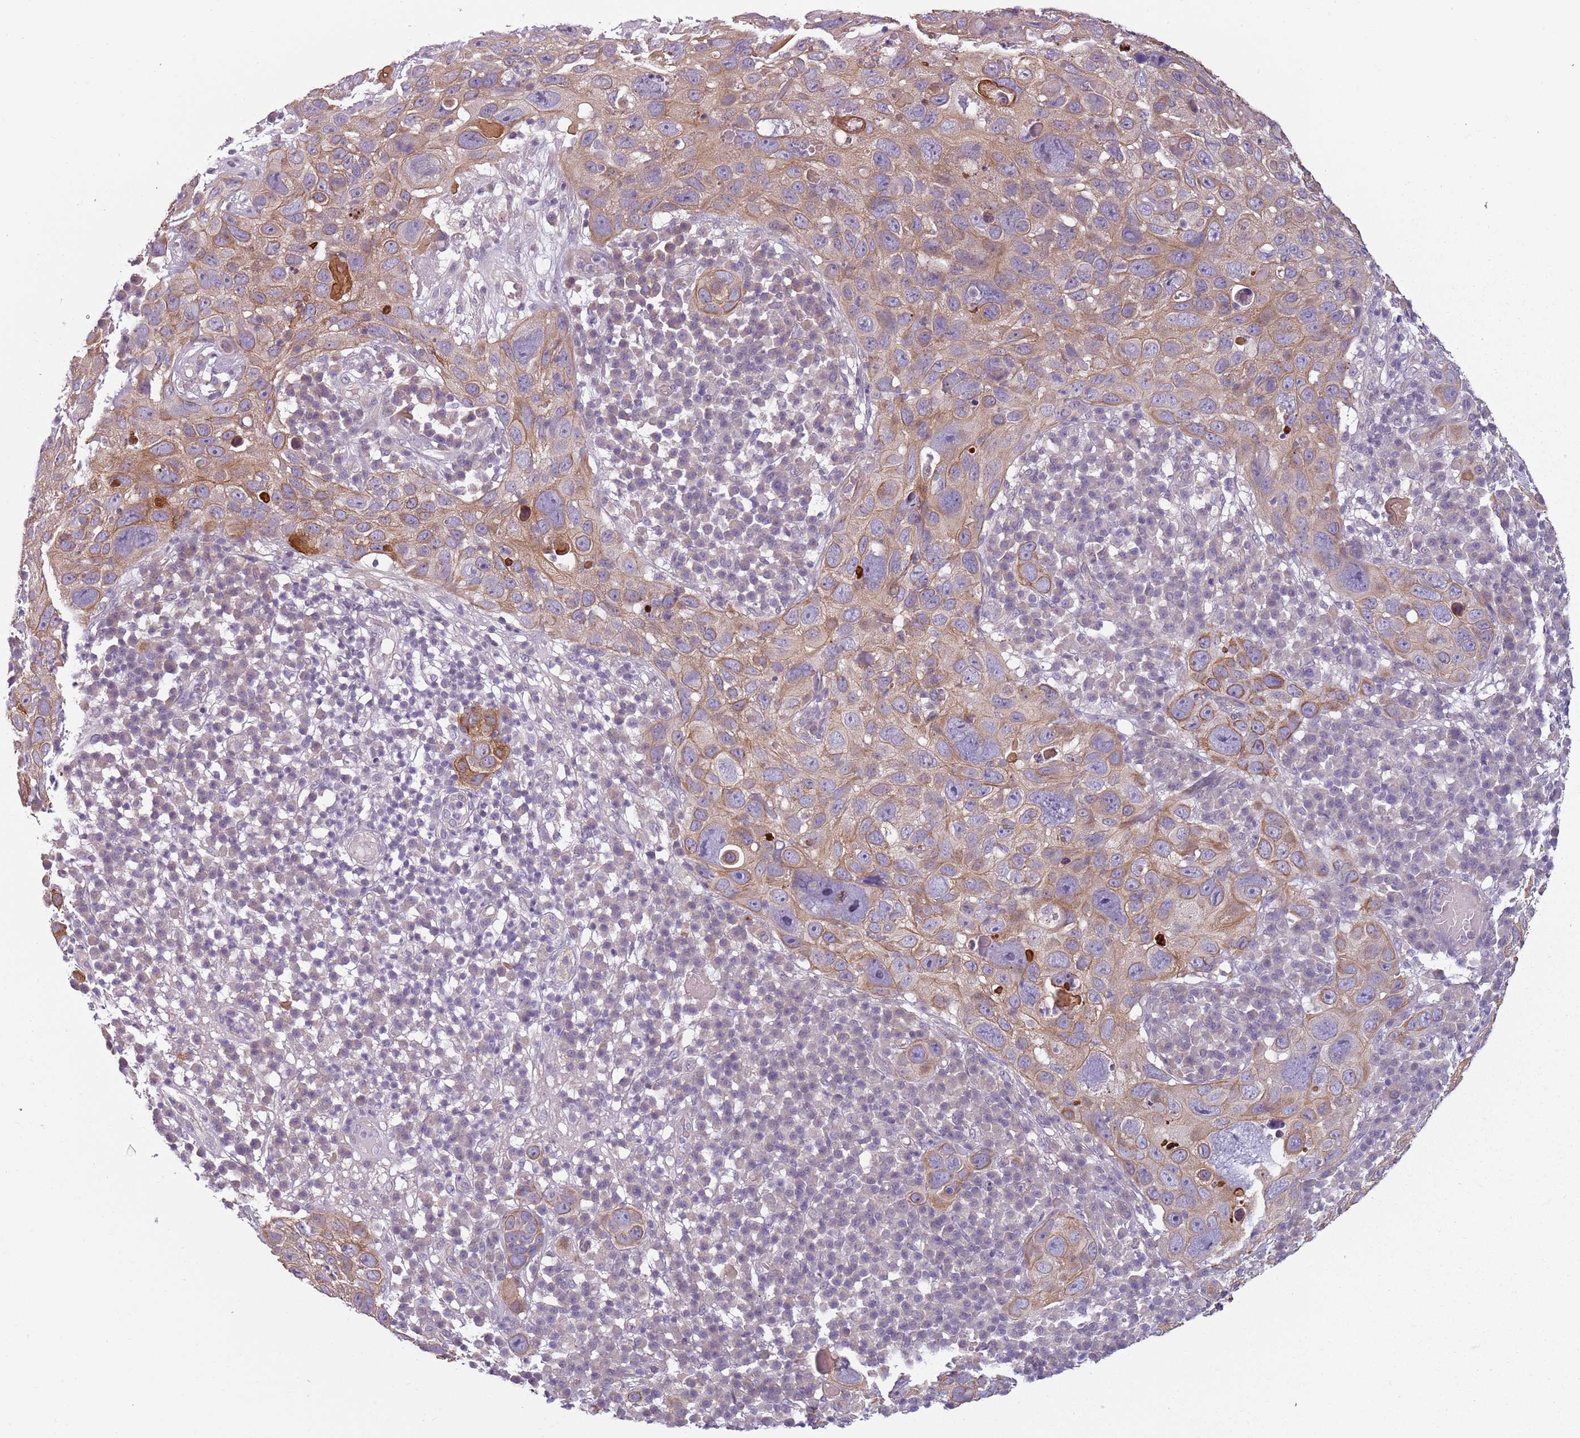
{"staining": {"intensity": "weak", "quantity": "25%-75%", "location": "cytoplasmic/membranous"}, "tissue": "skin cancer", "cell_type": "Tumor cells", "image_type": "cancer", "snomed": [{"axis": "morphology", "description": "Squamous cell carcinoma in situ, NOS"}, {"axis": "morphology", "description": "Squamous cell carcinoma, NOS"}, {"axis": "topography", "description": "Skin"}], "caption": "Skin cancer (squamous cell carcinoma) stained with a brown dye demonstrates weak cytoplasmic/membranous positive staining in about 25%-75% of tumor cells.", "gene": "TLCD2", "patient": {"sex": "male", "age": 93}}